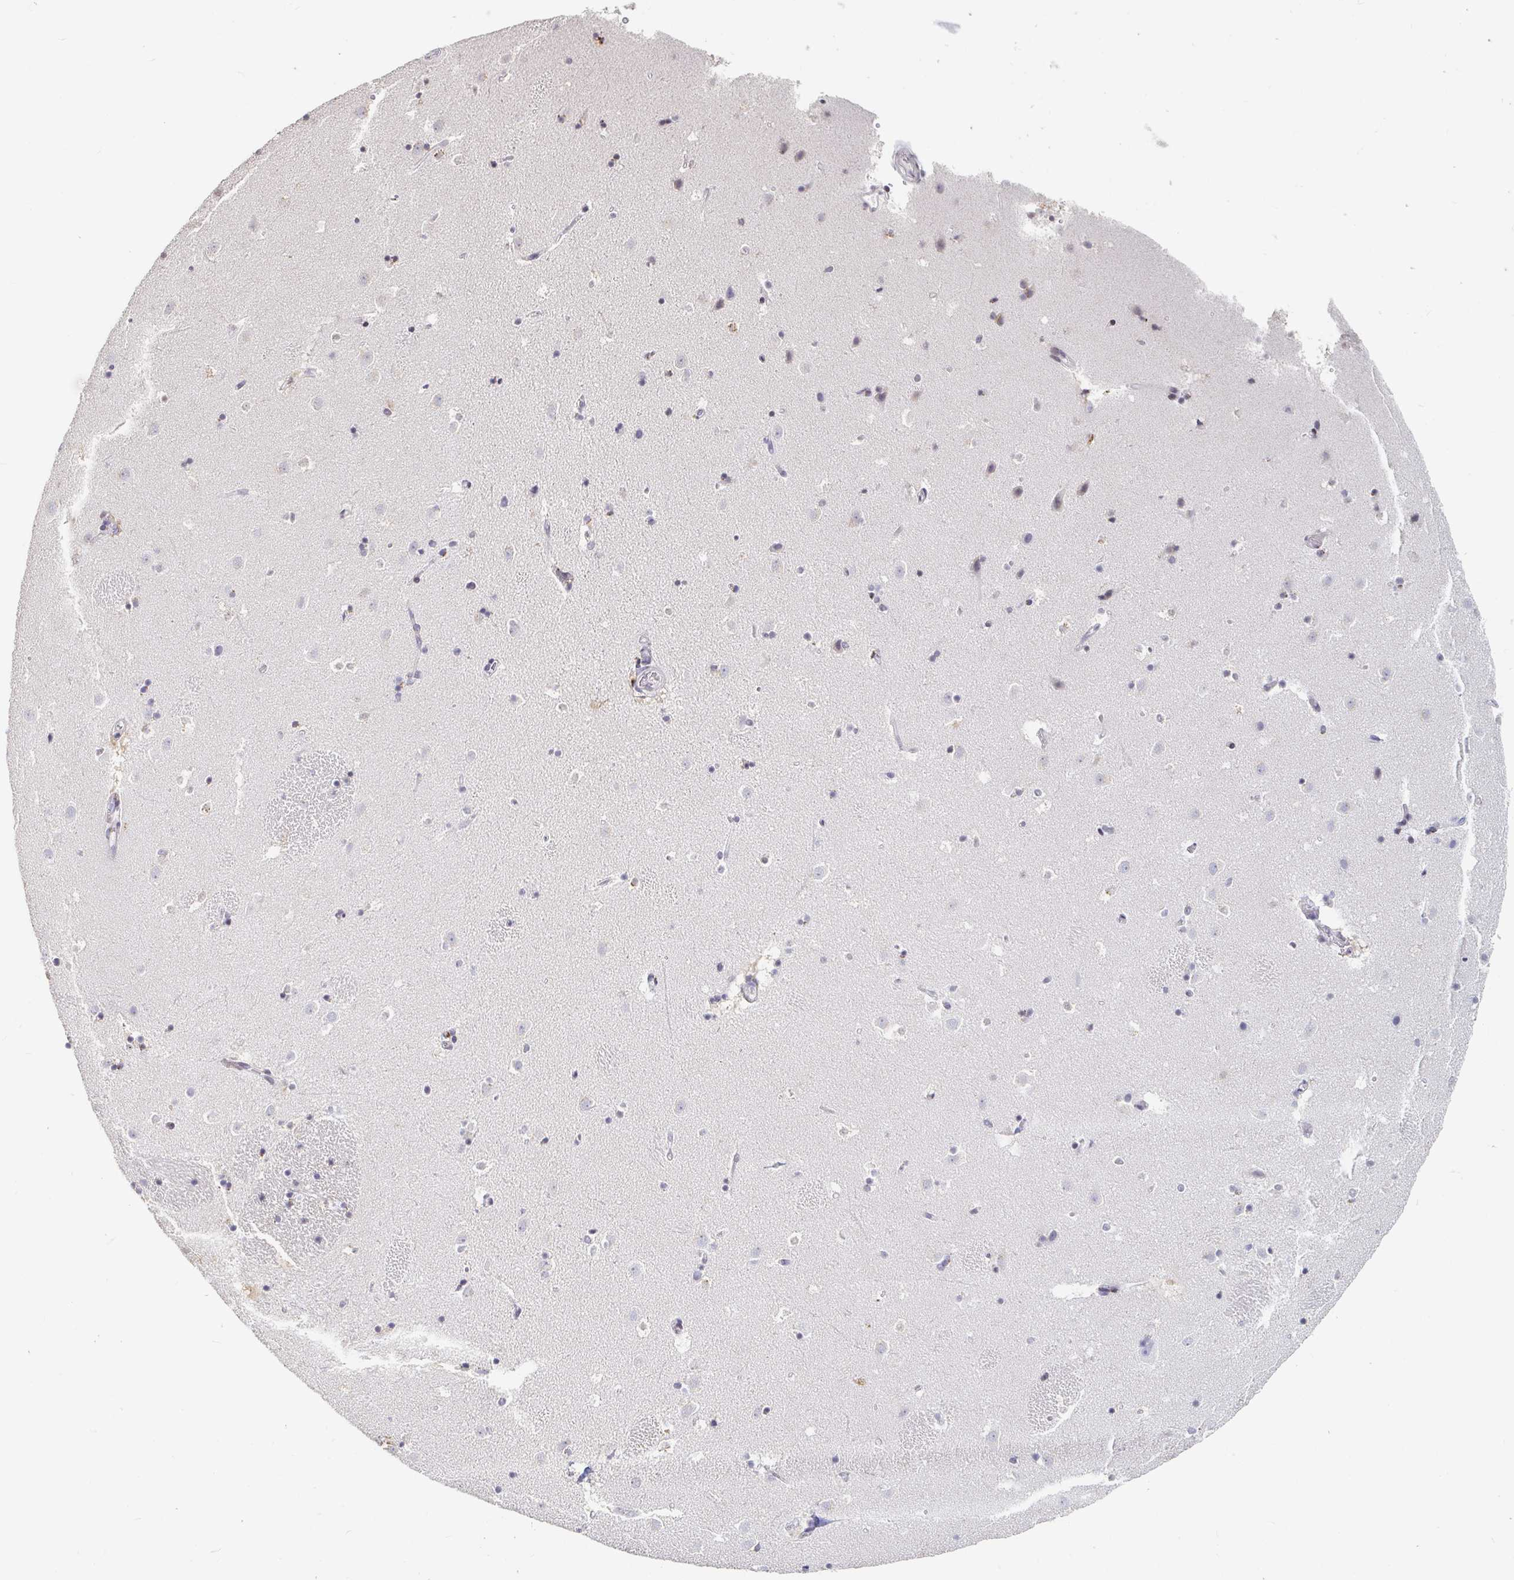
{"staining": {"intensity": "moderate", "quantity": "<25%", "location": "cytoplasmic/membranous"}, "tissue": "caudate", "cell_type": "Glial cells", "image_type": "normal", "snomed": [{"axis": "morphology", "description": "Normal tissue, NOS"}, {"axis": "topography", "description": "Lateral ventricle wall"}], "caption": "High-power microscopy captured an immunohistochemistry (IHC) photomicrograph of unremarkable caudate, revealing moderate cytoplasmic/membranous positivity in about <25% of glial cells.", "gene": "NME9", "patient": {"sex": "male", "age": 37}}